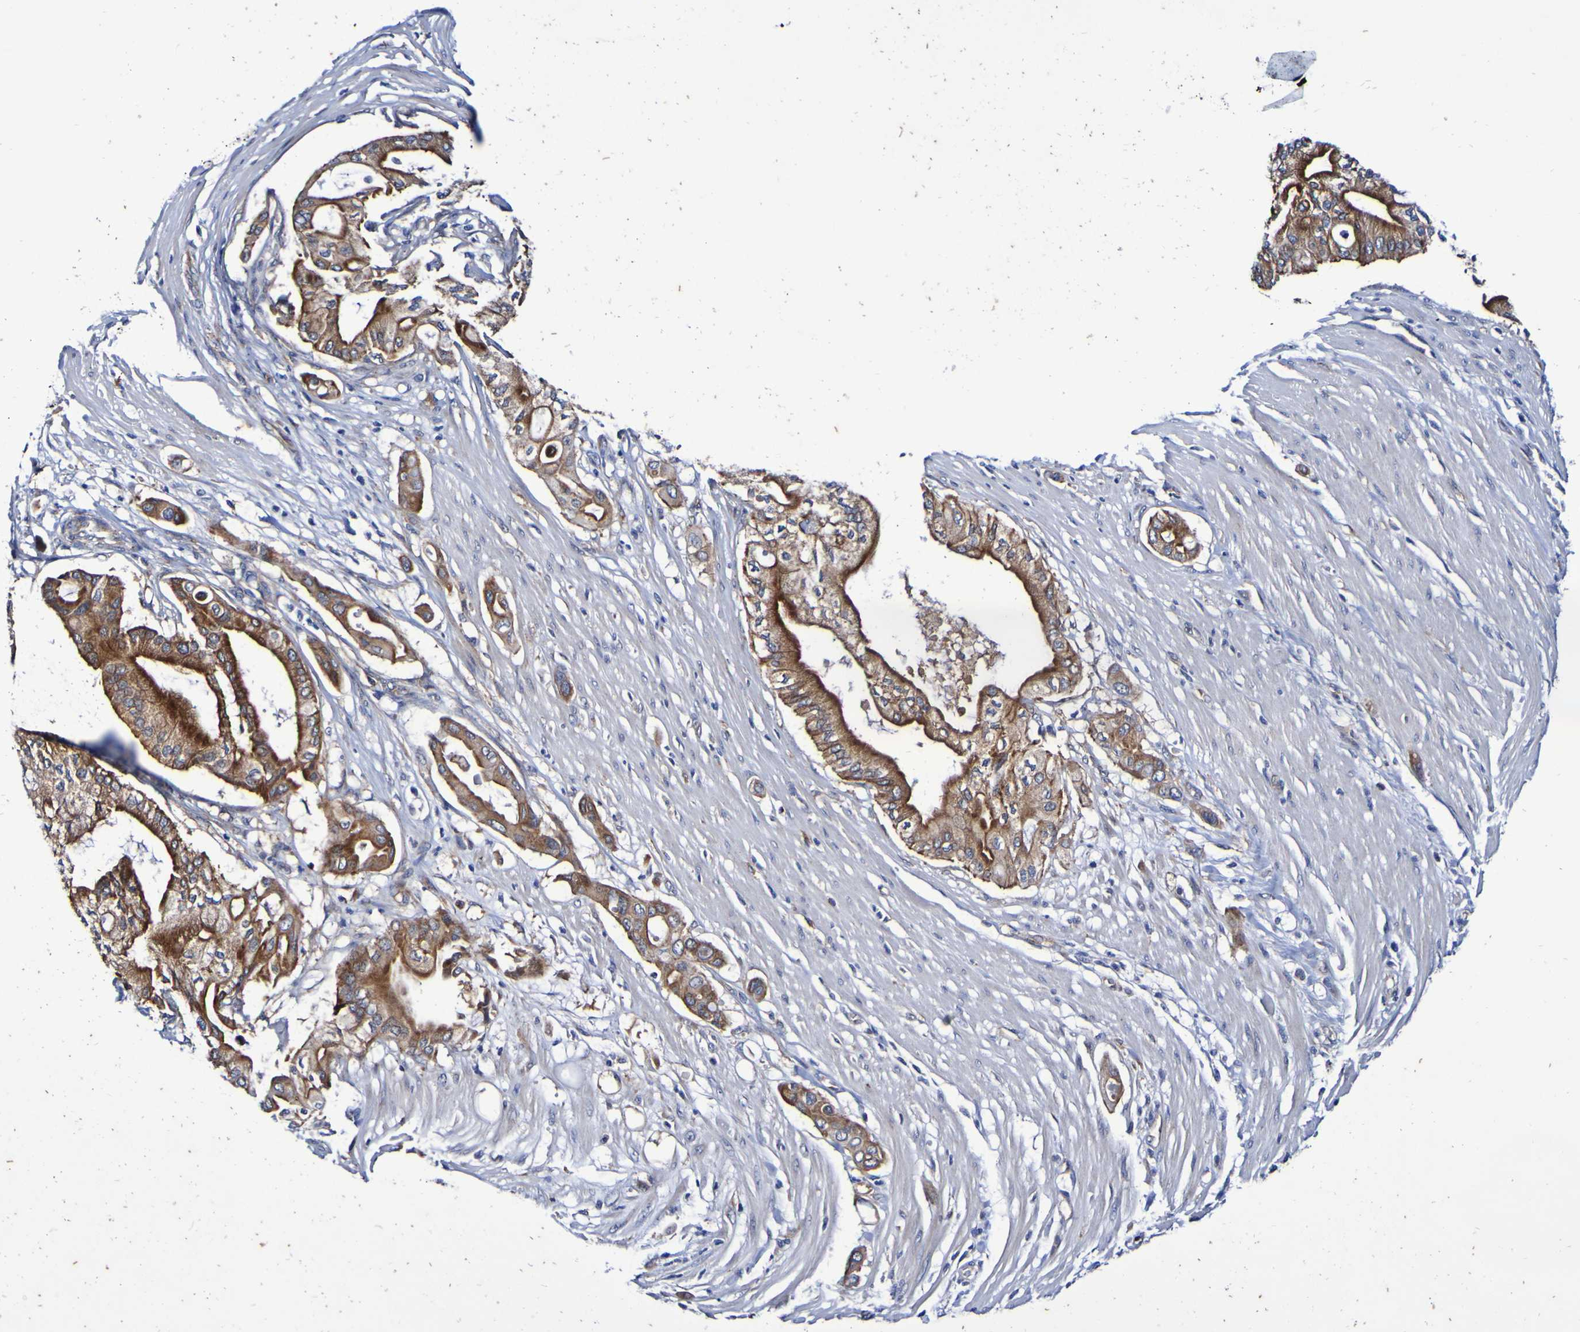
{"staining": {"intensity": "strong", "quantity": ">75%", "location": "cytoplasmic/membranous"}, "tissue": "pancreatic cancer", "cell_type": "Tumor cells", "image_type": "cancer", "snomed": [{"axis": "morphology", "description": "Adenocarcinoma, NOS"}, {"axis": "morphology", "description": "Adenocarcinoma, metastatic, NOS"}, {"axis": "topography", "description": "Lymph node"}, {"axis": "topography", "description": "Pancreas"}, {"axis": "topography", "description": "Duodenum"}], "caption": "IHC (DAB (3,3'-diaminobenzidine)) staining of pancreatic cancer reveals strong cytoplasmic/membranous protein expression in about >75% of tumor cells.", "gene": "GJB1", "patient": {"sex": "female", "age": 64}}